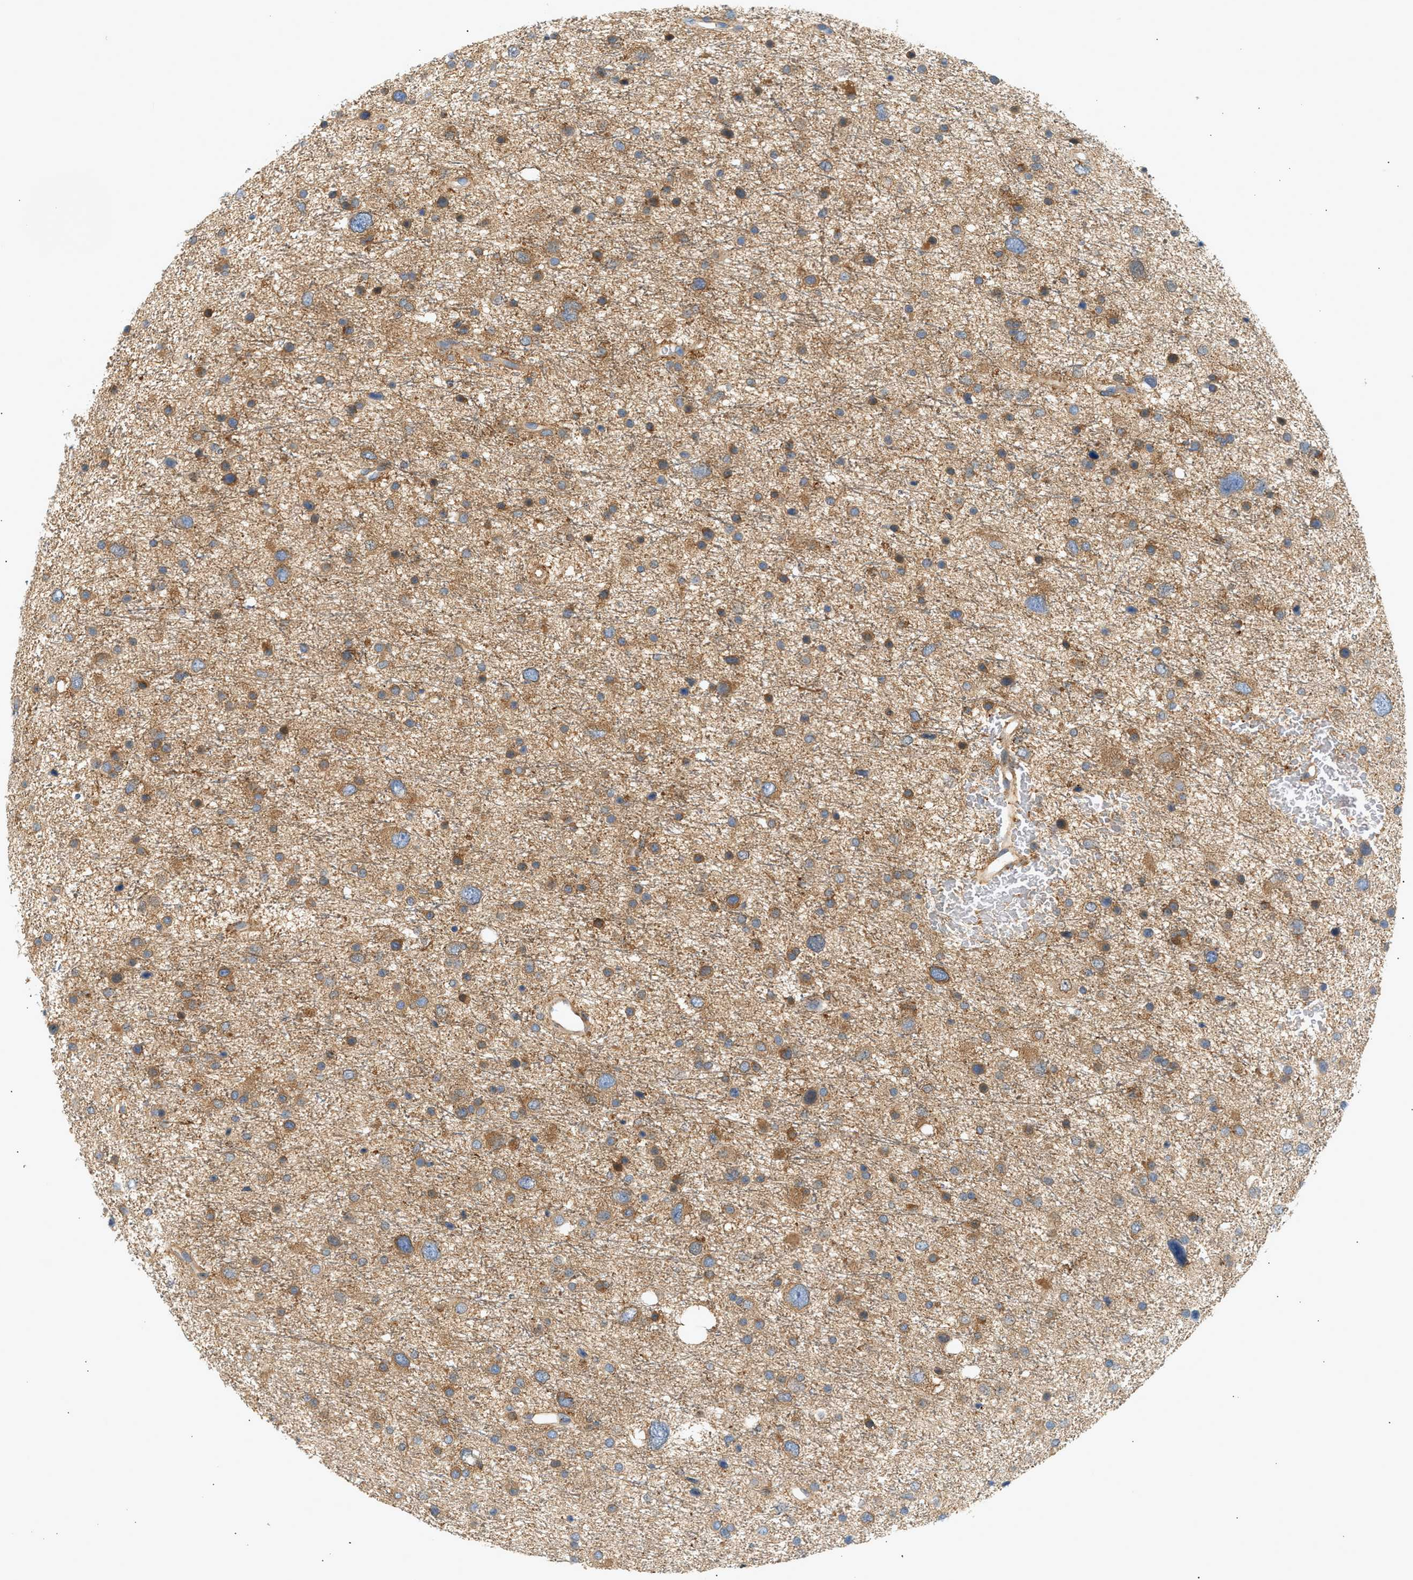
{"staining": {"intensity": "moderate", "quantity": ">75%", "location": "cytoplasmic/membranous"}, "tissue": "glioma", "cell_type": "Tumor cells", "image_type": "cancer", "snomed": [{"axis": "morphology", "description": "Glioma, malignant, Low grade"}, {"axis": "topography", "description": "Brain"}], "caption": "The histopathology image demonstrates immunohistochemical staining of malignant low-grade glioma. There is moderate cytoplasmic/membranous expression is appreciated in about >75% of tumor cells.", "gene": "PAFAH1B1", "patient": {"sex": "female", "age": 37}}